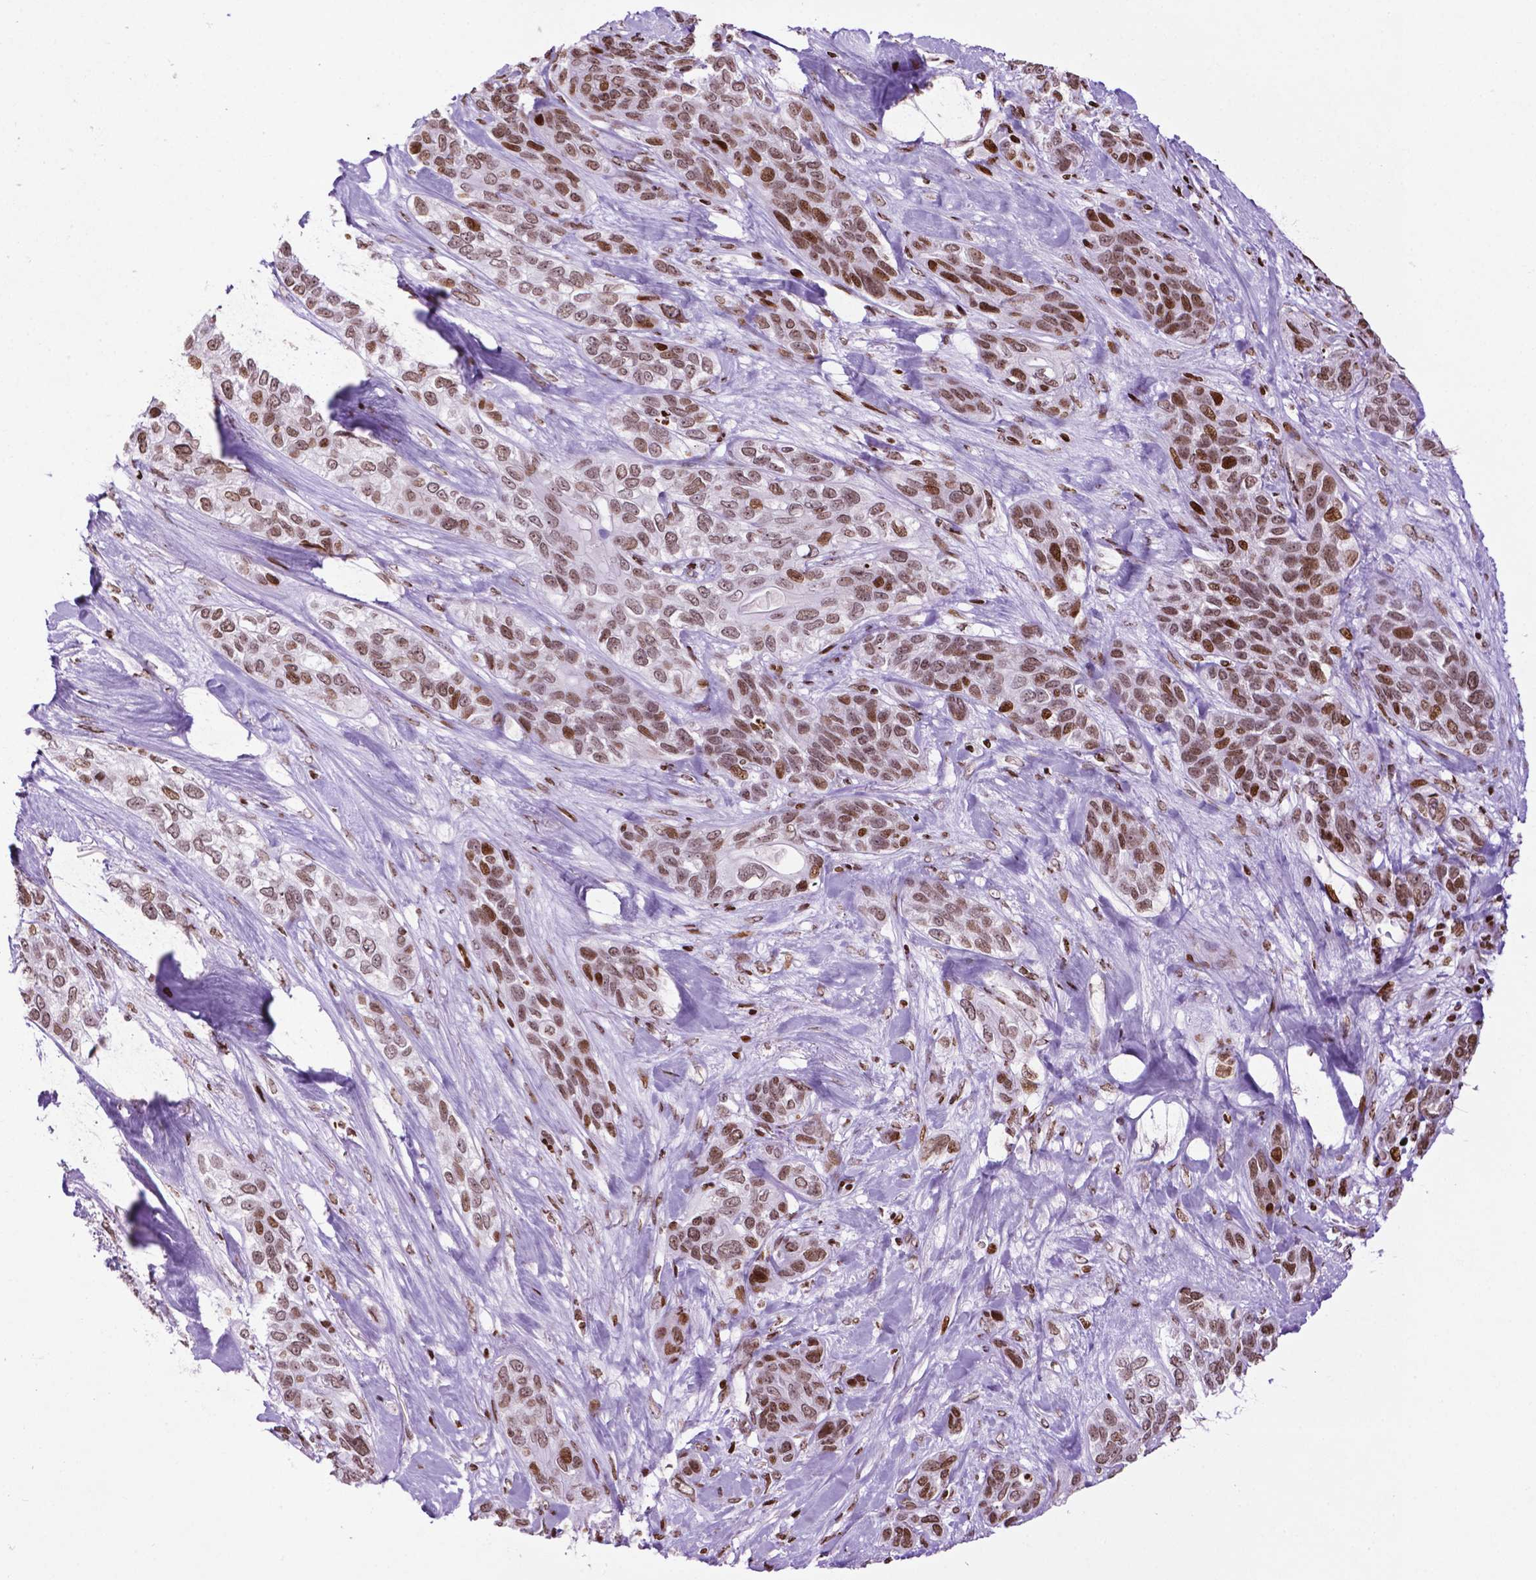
{"staining": {"intensity": "moderate", "quantity": ">75%", "location": "nuclear"}, "tissue": "lung cancer", "cell_type": "Tumor cells", "image_type": "cancer", "snomed": [{"axis": "morphology", "description": "Squamous cell carcinoma, NOS"}, {"axis": "topography", "description": "Lung"}], "caption": "IHC (DAB) staining of human lung cancer displays moderate nuclear protein positivity in approximately >75% of tumor cells. The staining was performed using DAB (3,3'-diaminobenzidine), with brown indicating positive protein expression. Nuclei are stained blue with hematoxylin.", "gene": "TMEM250", "patient": {"sex": "female", "age": 70}}